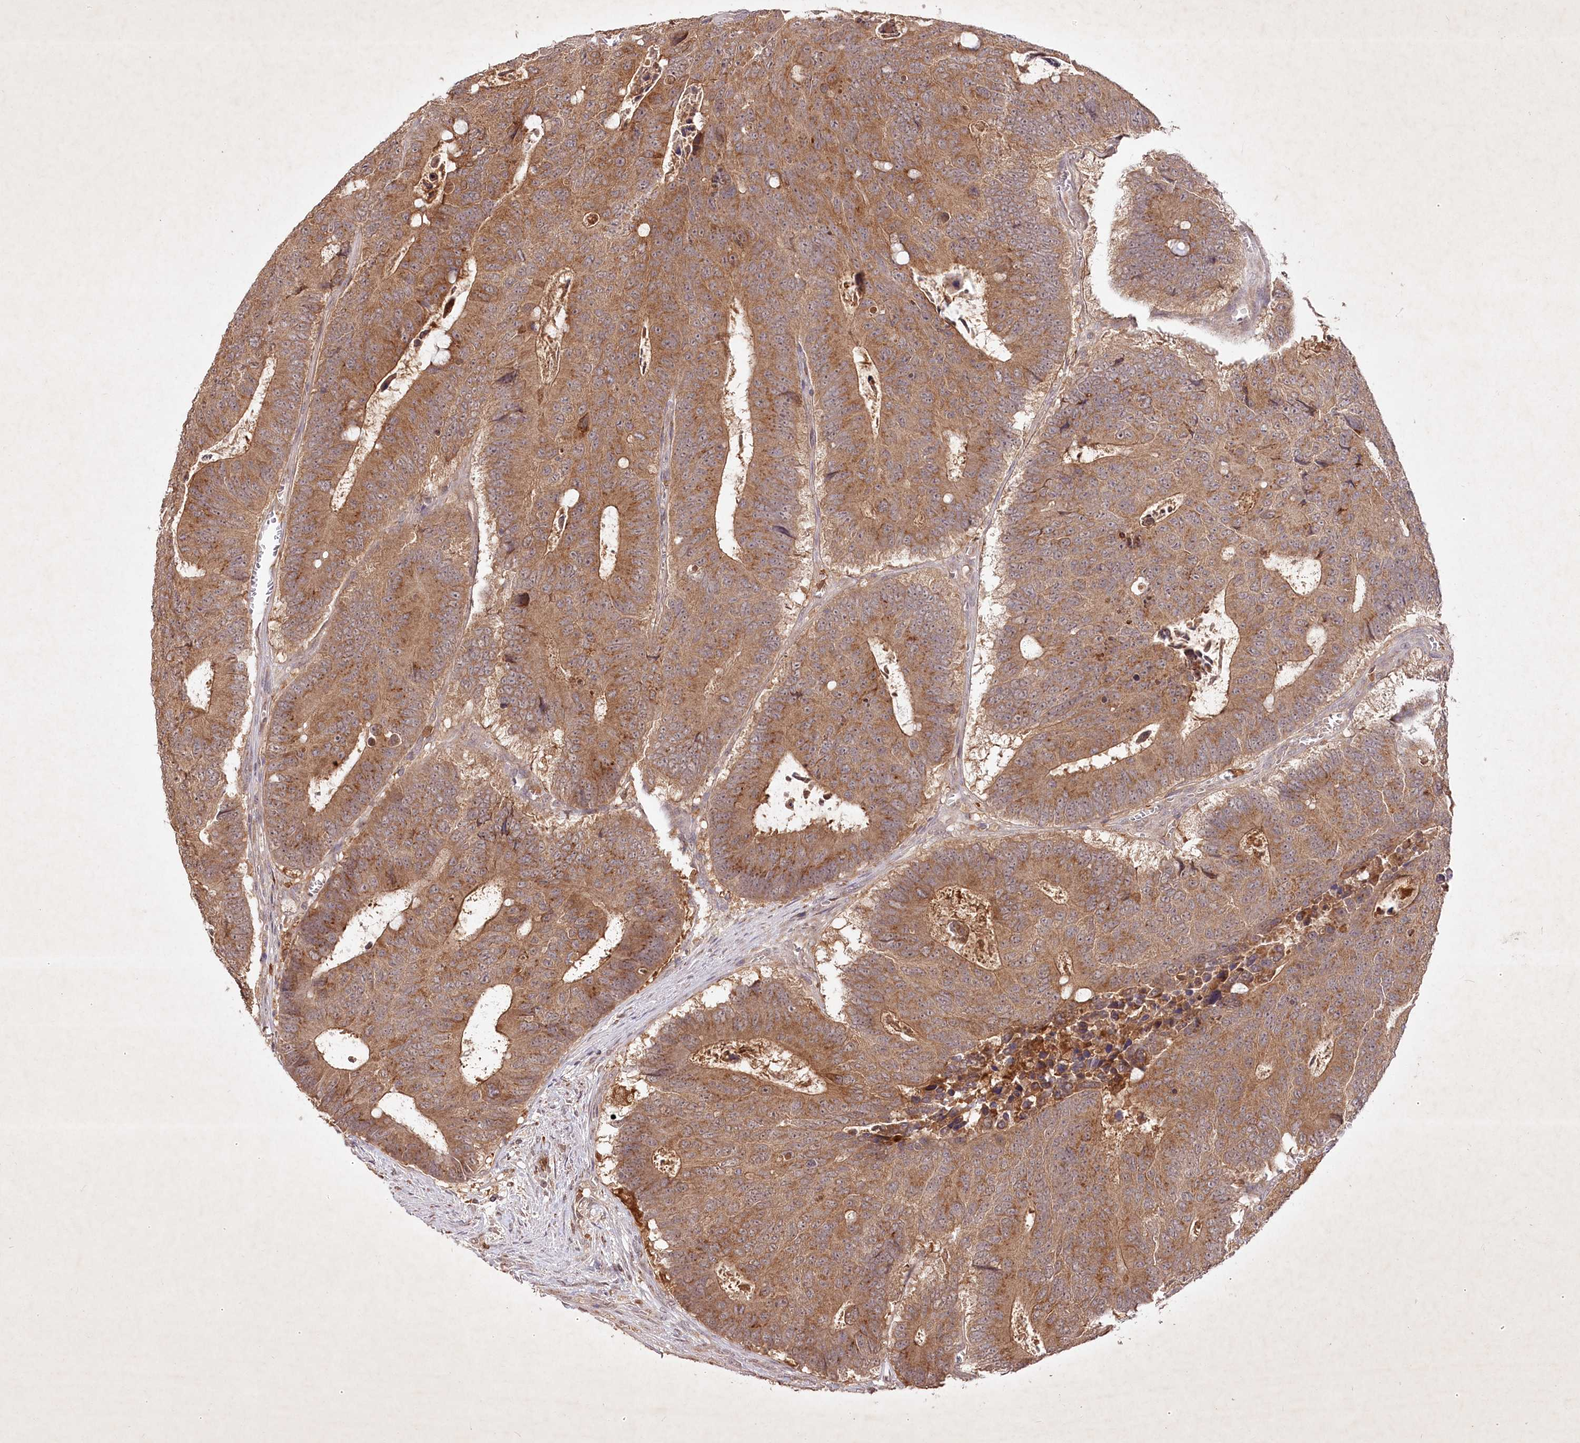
{"staining": {"intensity": "moderate", "quantity": ">75%", "location": "cytoplasmic/membranous"}, "tissue": "colorectal cancer", "cell_type": "Tumor cells", "image_type": "cancer", "snomed": [{"axis": "morphology", "description": "Adenocarcinoma, NOS"}, {"axis": "topography", "description": "Colon"}], "caption": "Colorectal adenocarcinoma stained with a protein marker shows moderate staining in tumor cells.", "gene": "IRAK1BP1", "patient": {"sex": "male", "age": 87}}